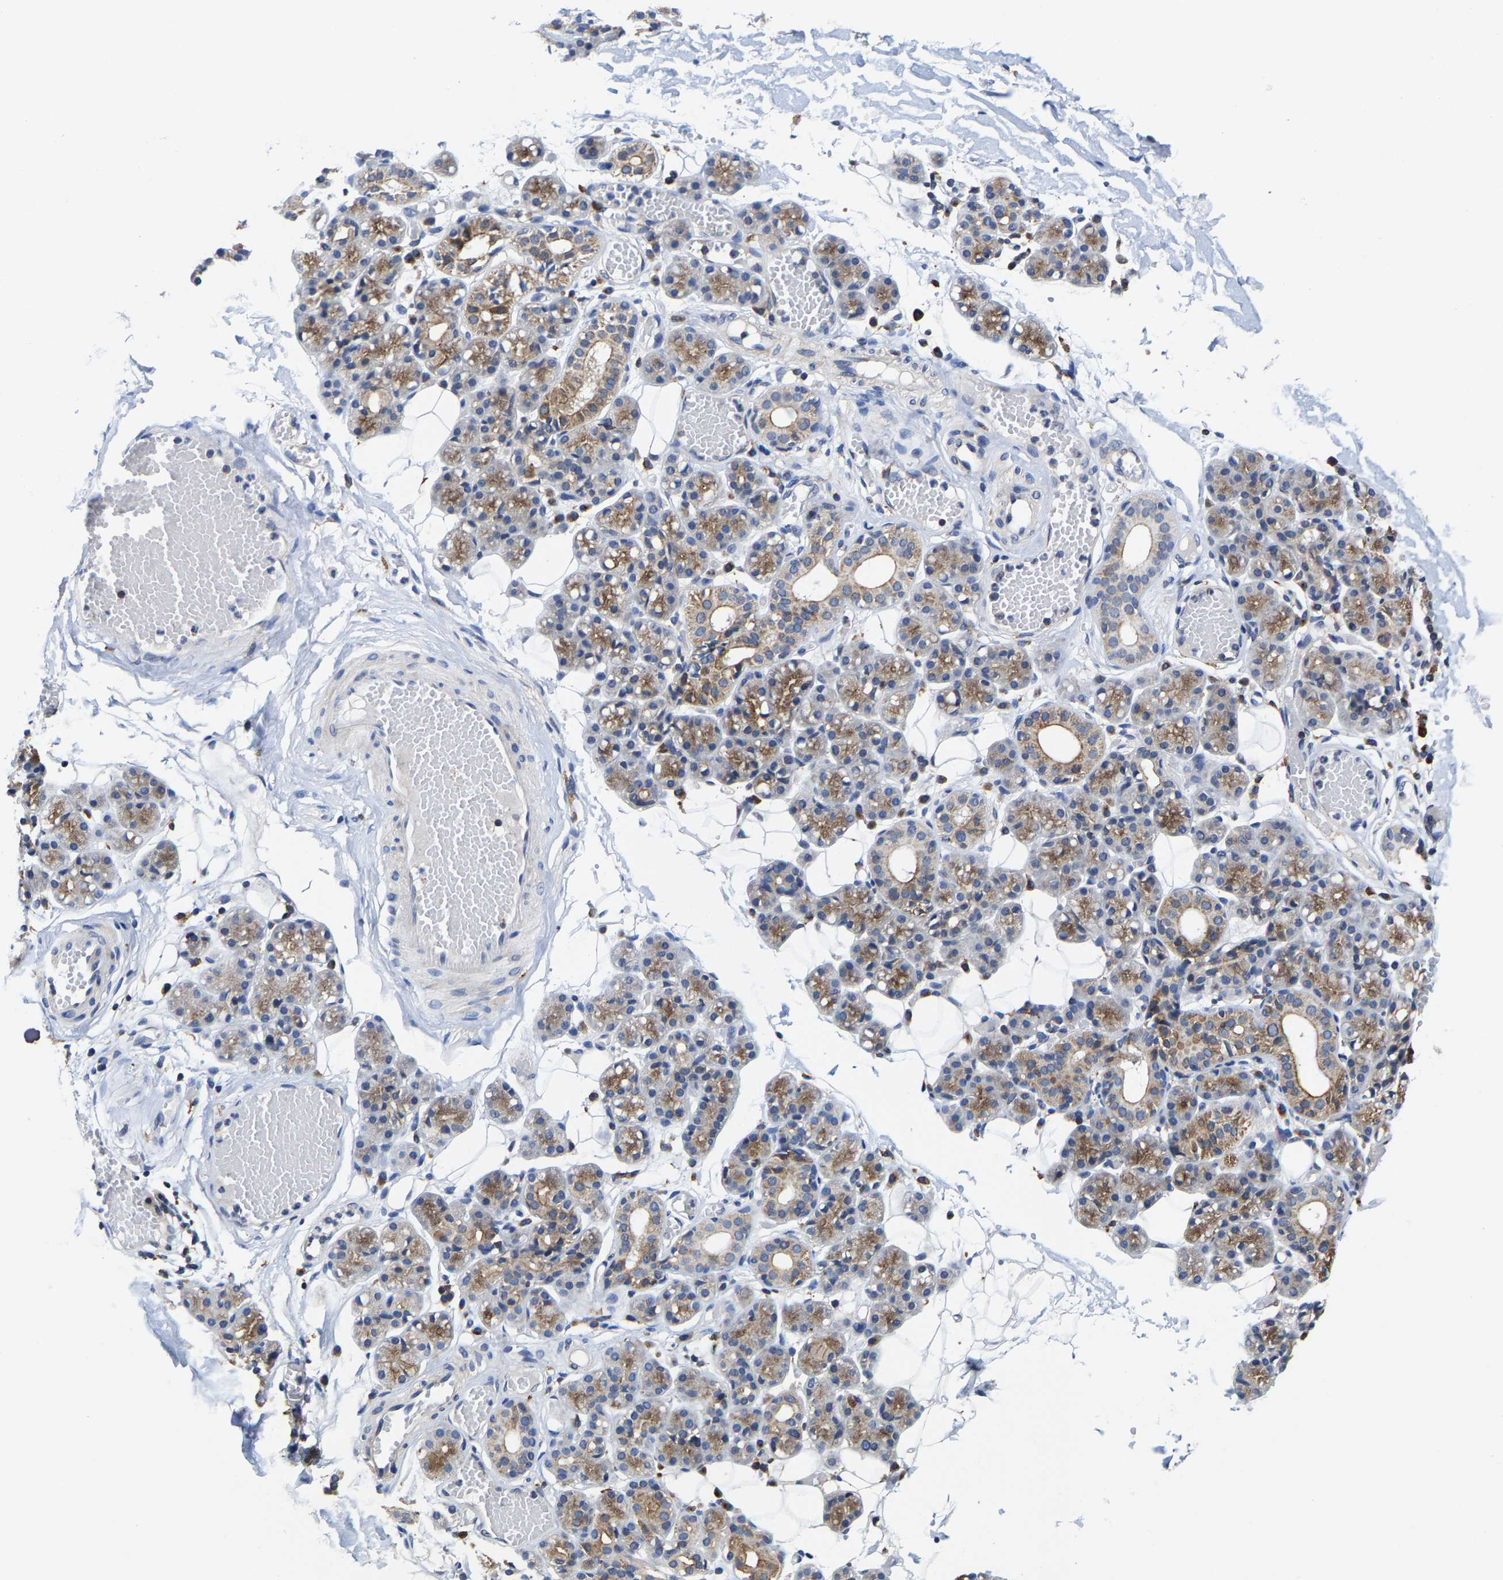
{"staining": {"intensity": "moderate", "quantity": "25%-75%", "location": "cytoplasmic/membranous"}, "tissue": "salivary gland", "cell_type": "Glandular cells", "image_type": "normal", "snomed": [{"axis": "morphology", "description": "Normal tissue, NOS"}, {"axis": "topography", "description": "Salivary gland"}], "caption": "Protein positivity by immunohistochemistry (IHC) reveals moderate cytoplasmic/membranous staining in approximately 25%-75% of glandular cells in benign salivary gland.", "gene": "PFKFB3", "patient": {"sex": "male", "age": 63}}